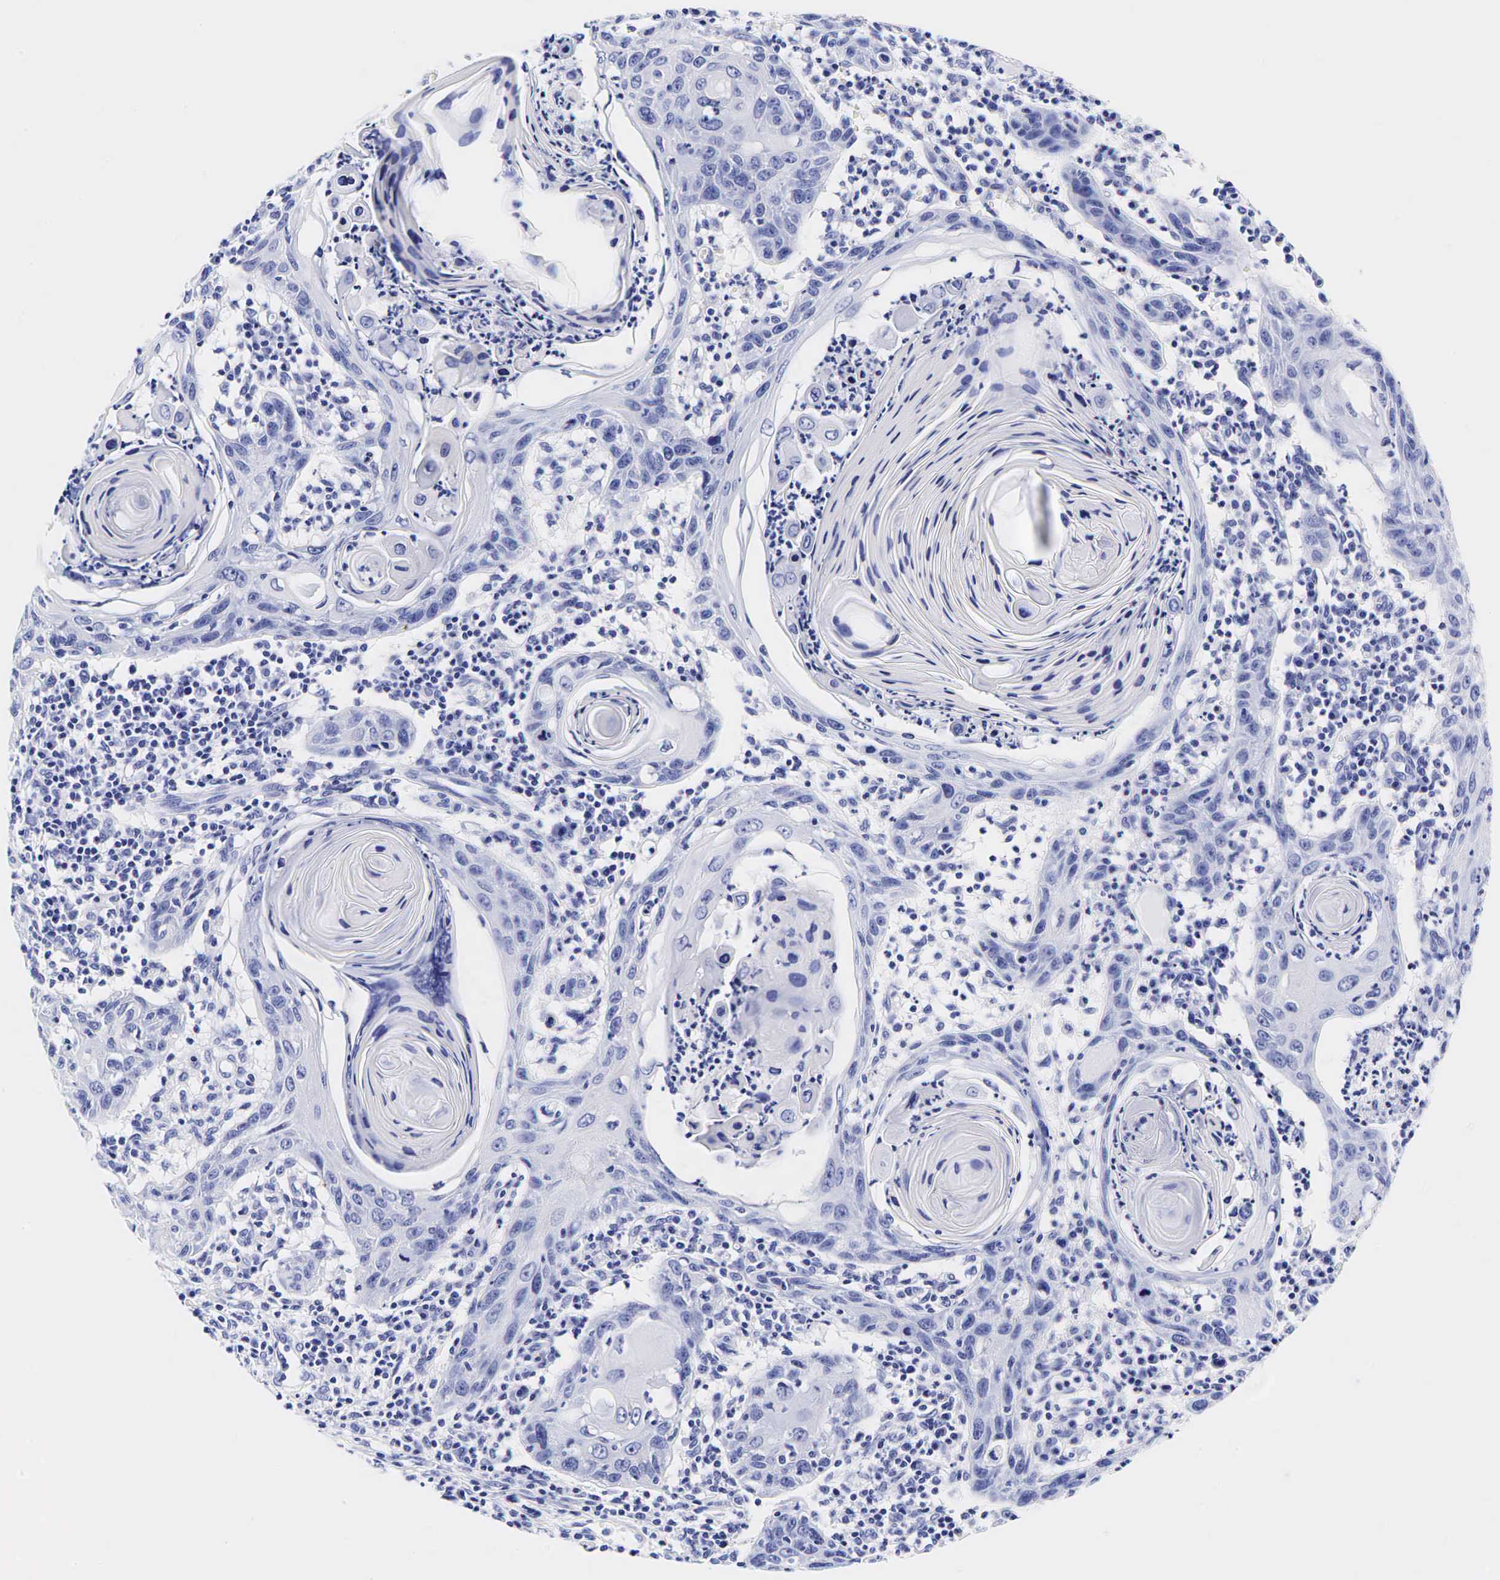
{"staining": {"intensity": "negative", "quantity": "none", "location": "none"}, "tissue": "skin cancer", "cell_type": "Tumor cells", "image_type": "cancer", "snomed": [{"axis": "morphology", "description": "Squamous cell carcinoma, NOS"}, {"axis": "topography", "description": "Skin"}], "caption": "This is a micrograph of immunohistochemistry staining of skin cancer (squamous cell carcinoma), which shows no staining in tumor cells.", "gene": "GAST", "patient": {"sex": "female", "age": 74}}